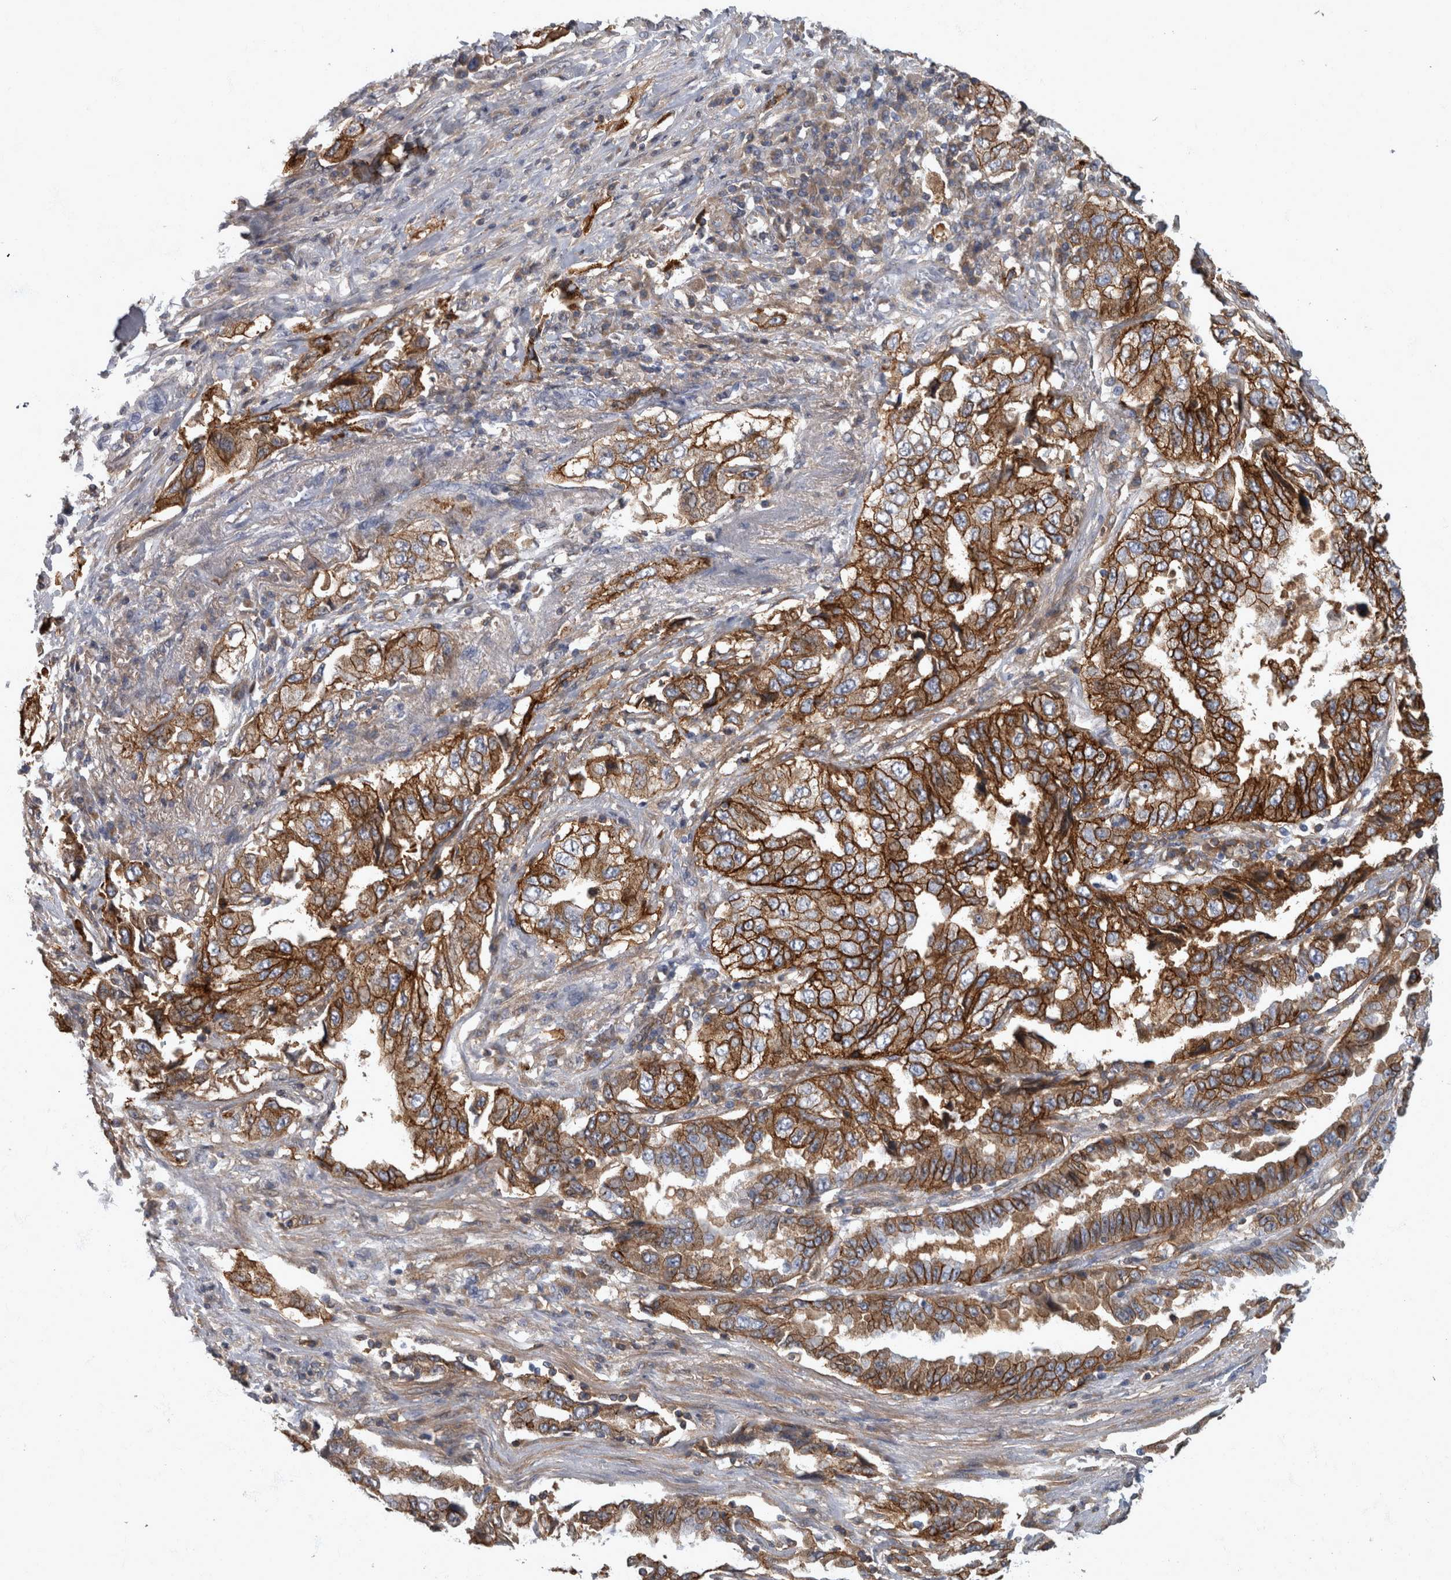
{"staining": {"intensity": "strong", "quantity": ">75%", "location": "cytoplasmic/membranous"}, "tissue": "lung cancer", "cell_type": "Tumor cells", "image_type": "cancer", "snomed": [{"axis": "morphology", "description": "Adenocarcinoma, NOS"}, {"axis": "topography", "description": "Lung"}], "caption": "Protein staining exhibits strong cytoplasmic/membranous positivity in about >75% of tumor cells in lung cancer (adenocarcinoma).", "gene": "DSG2", "patient": {"sex": "female", "age": 51}}